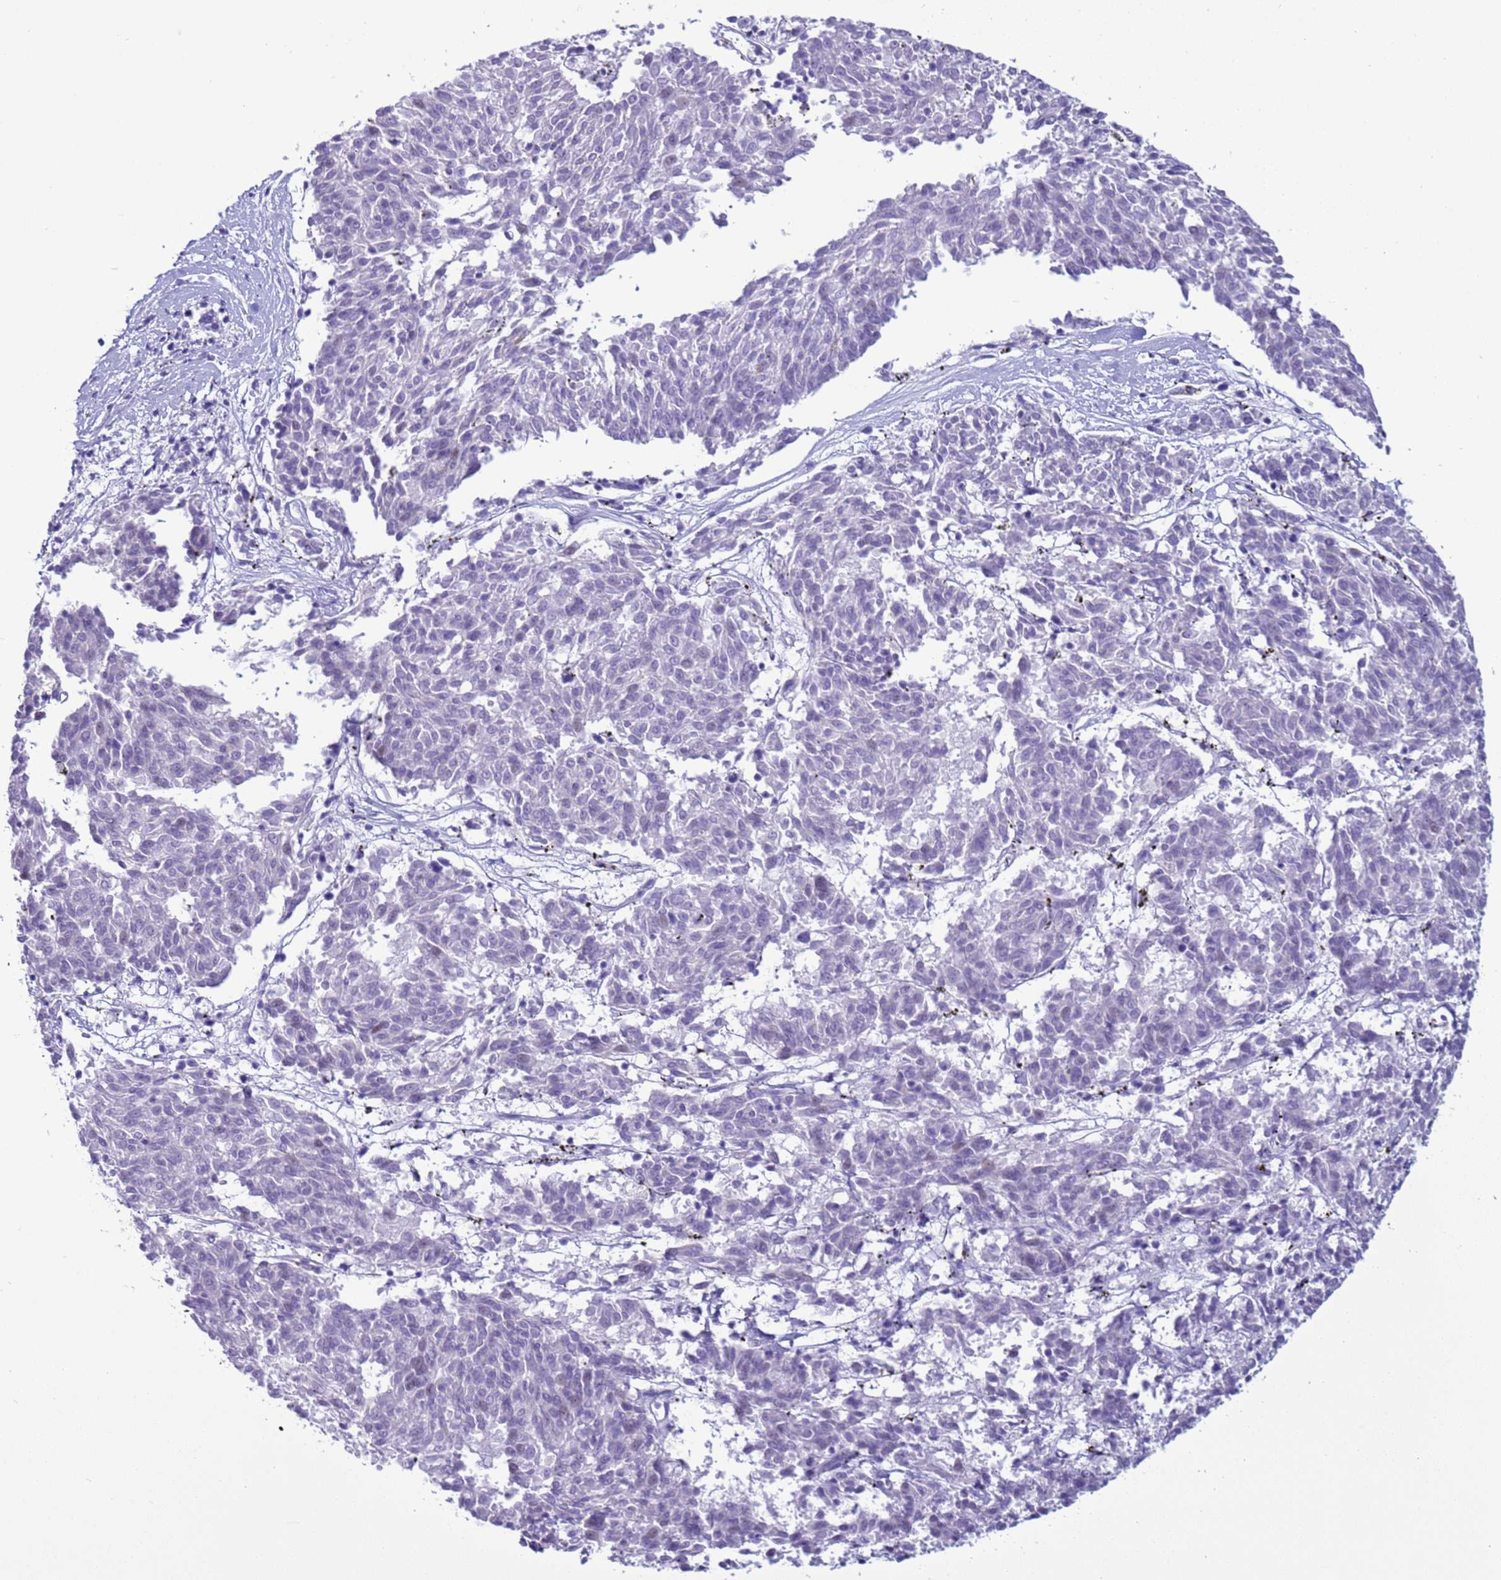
{"staining": {"intensity": "negative", "quantity": "none", "location": "none"}, "tissue": "melanoma", "cell_type": "Tumor cells", "image_type": "cancer", "snomed": [{"axis": "morphology", "description": "Malignant melanoma, NOS"}, {"axis": "topography", "description": "Skin"}], "caption": "Immunohistochemistry of human melanoma shows no positivity in tumor cells.", "gene": "CST4", "patient": {"sex": "female", "age": 72}}